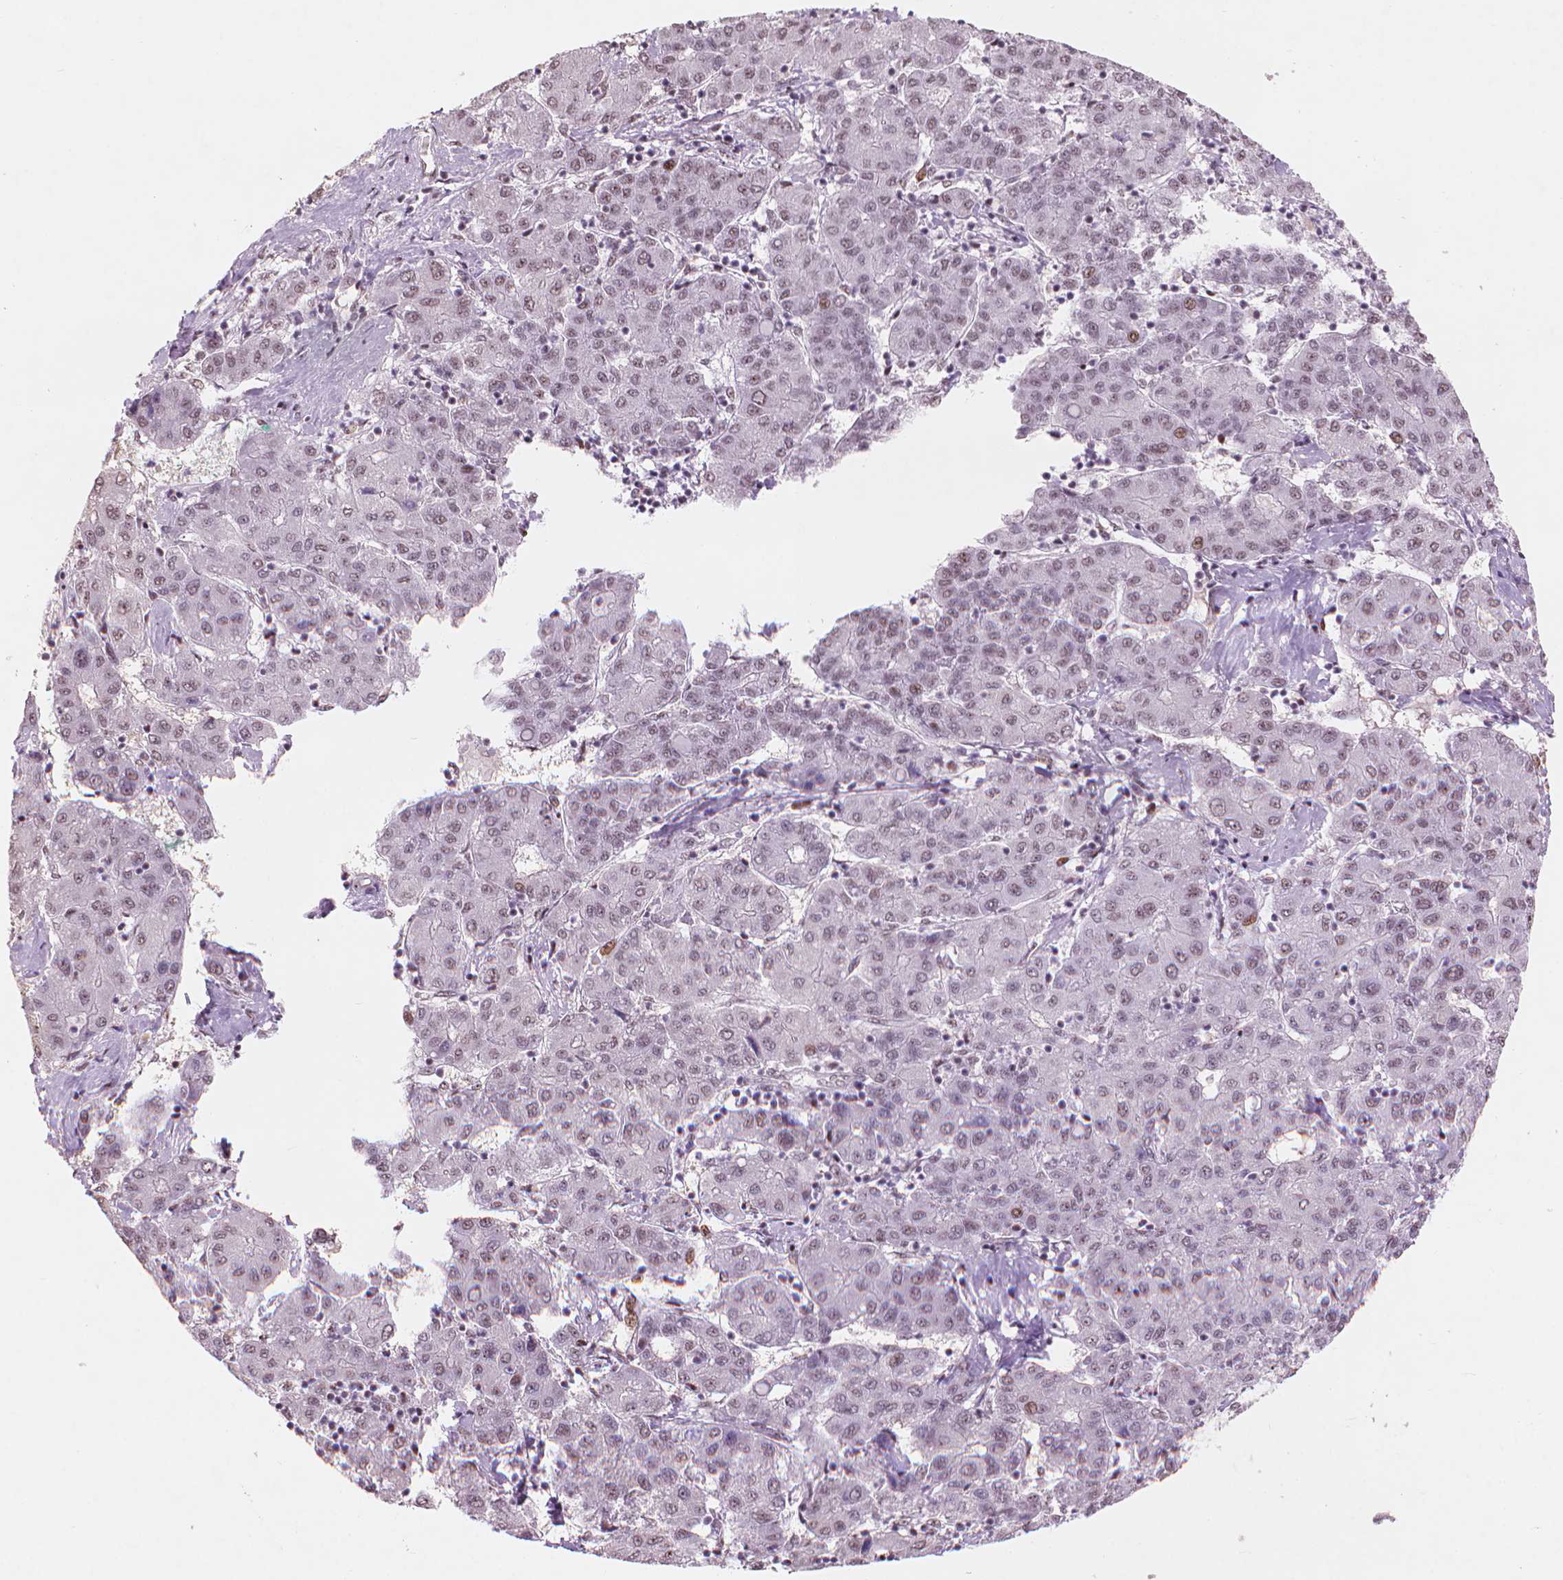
{"staining": {"intensity": "weak", "quantity": "25%-75%", "location": "nuclear"}, "tissue": "liver cancer", "cell_type": "Tumor cells", "image_type": "cancer", "snomed": [{"axis": "morphology", "description": "Carcinoma, Hepatocellular, NOS"}, {"axis": "topography", "description": "Liver"}], "caption": "High-magnification brightfield microscopy of hepatocellular carcinoma (liver) stained with DAB (brown) and counterstained with hematoxylin (blue). tumor cells exhibit weak nuclear positivity is present in approximately25%-75% of cells. The staining was performed using DAB, with brown indicating positive protein expression. Nuclei are stained blue with hematoxylin.", "gene": "HES7", "patient": {"sex": "male", "age": 65}}